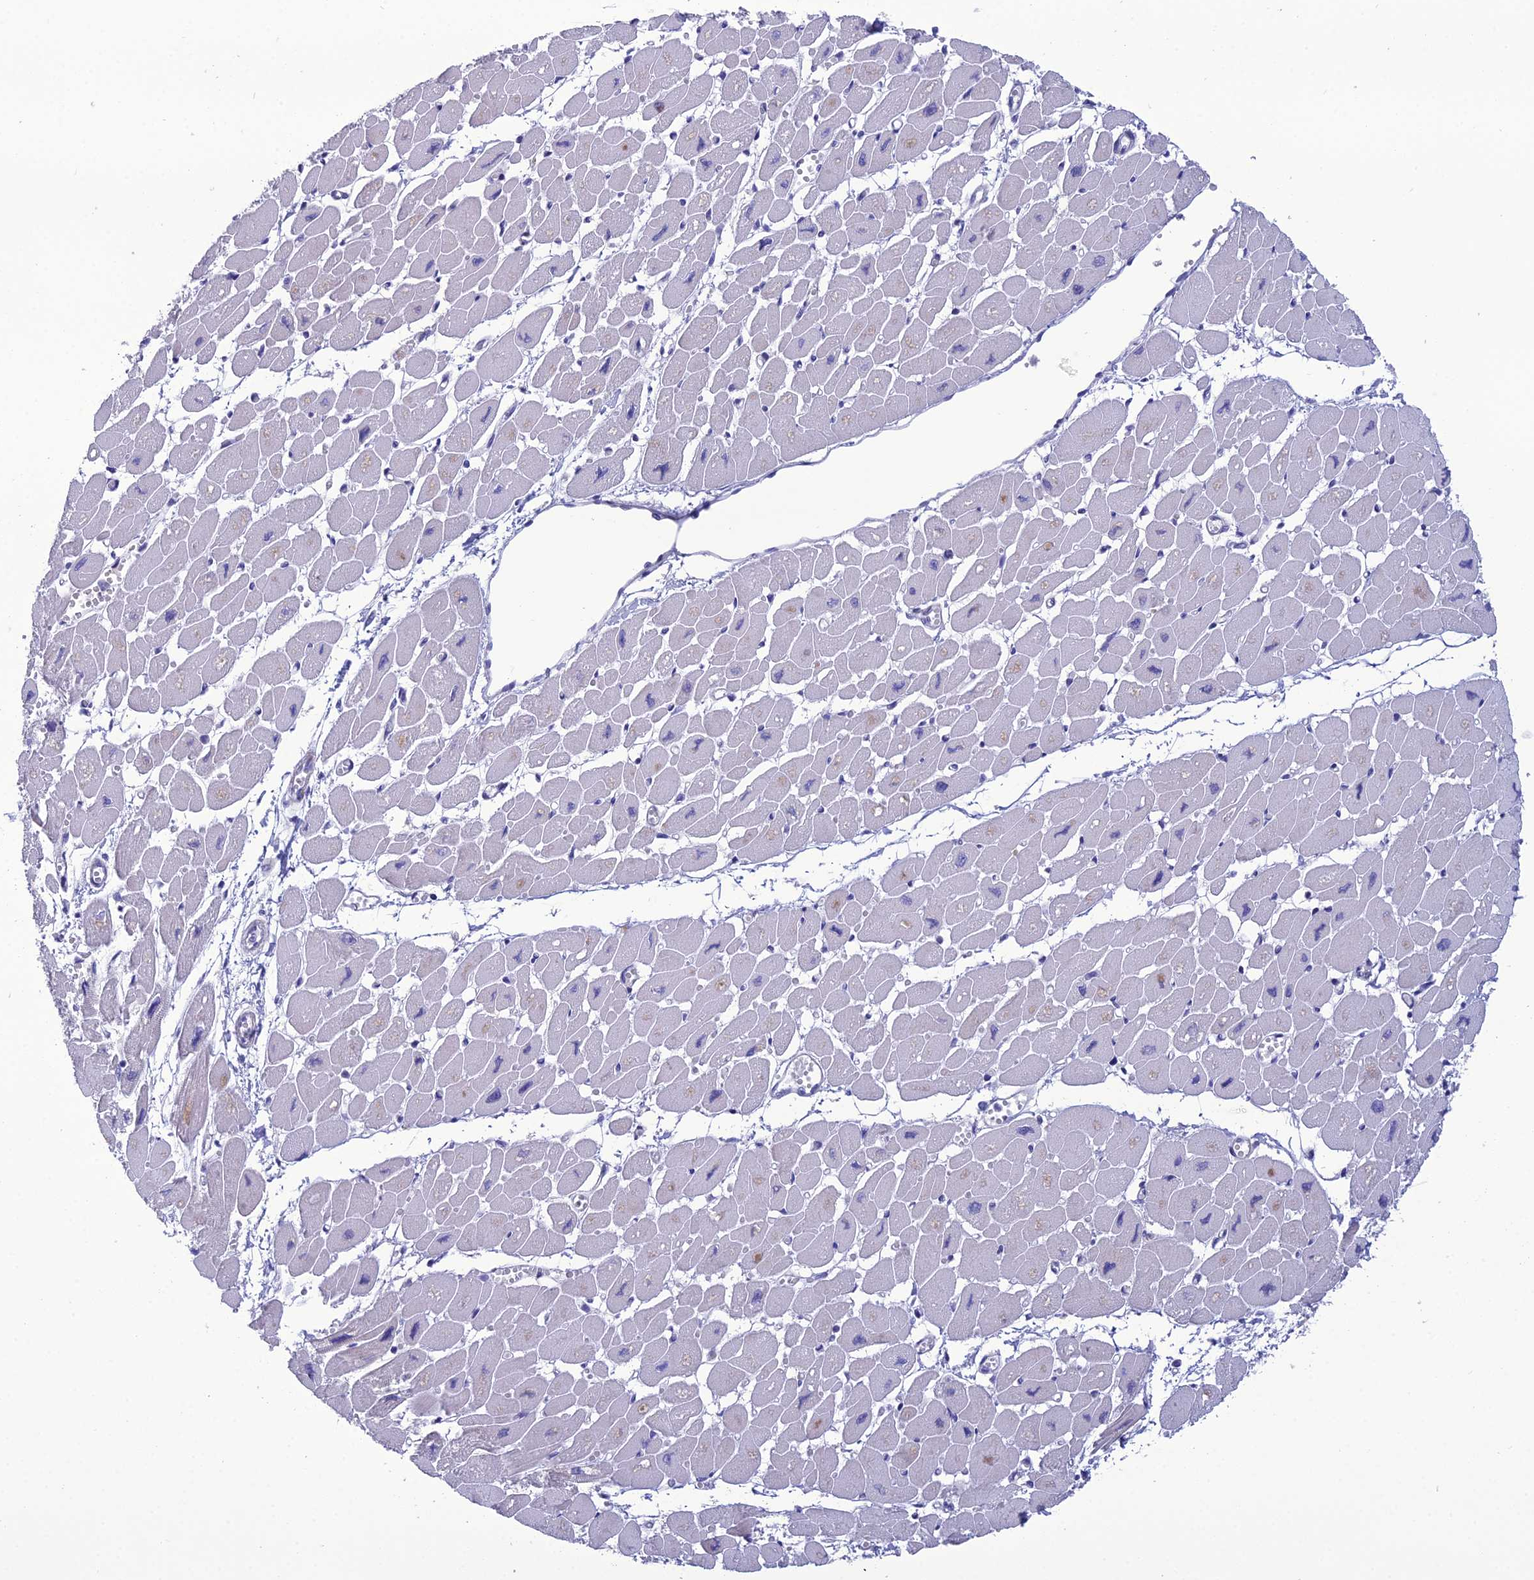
{"staining": {"intensity": "negative", "quantity": "none", "location": "none"}, "tissue": "heart muscle", "cell_type": "Cardiomyocytes", "image_type": "normal", "snomed": [{"axis": "morphology", "description": "Normal tissue, NOS"}, {"axis": "topography", "description": "Heart"}], "caption": "Immunohistochemistry photomicrograph of benign heart muscle: human heart muscle stained with DAB exhibits no significant protein positivity in cardiomyocytes.", "gene": "OR56B1", "patient": {"sex": "female", "age": 54}}